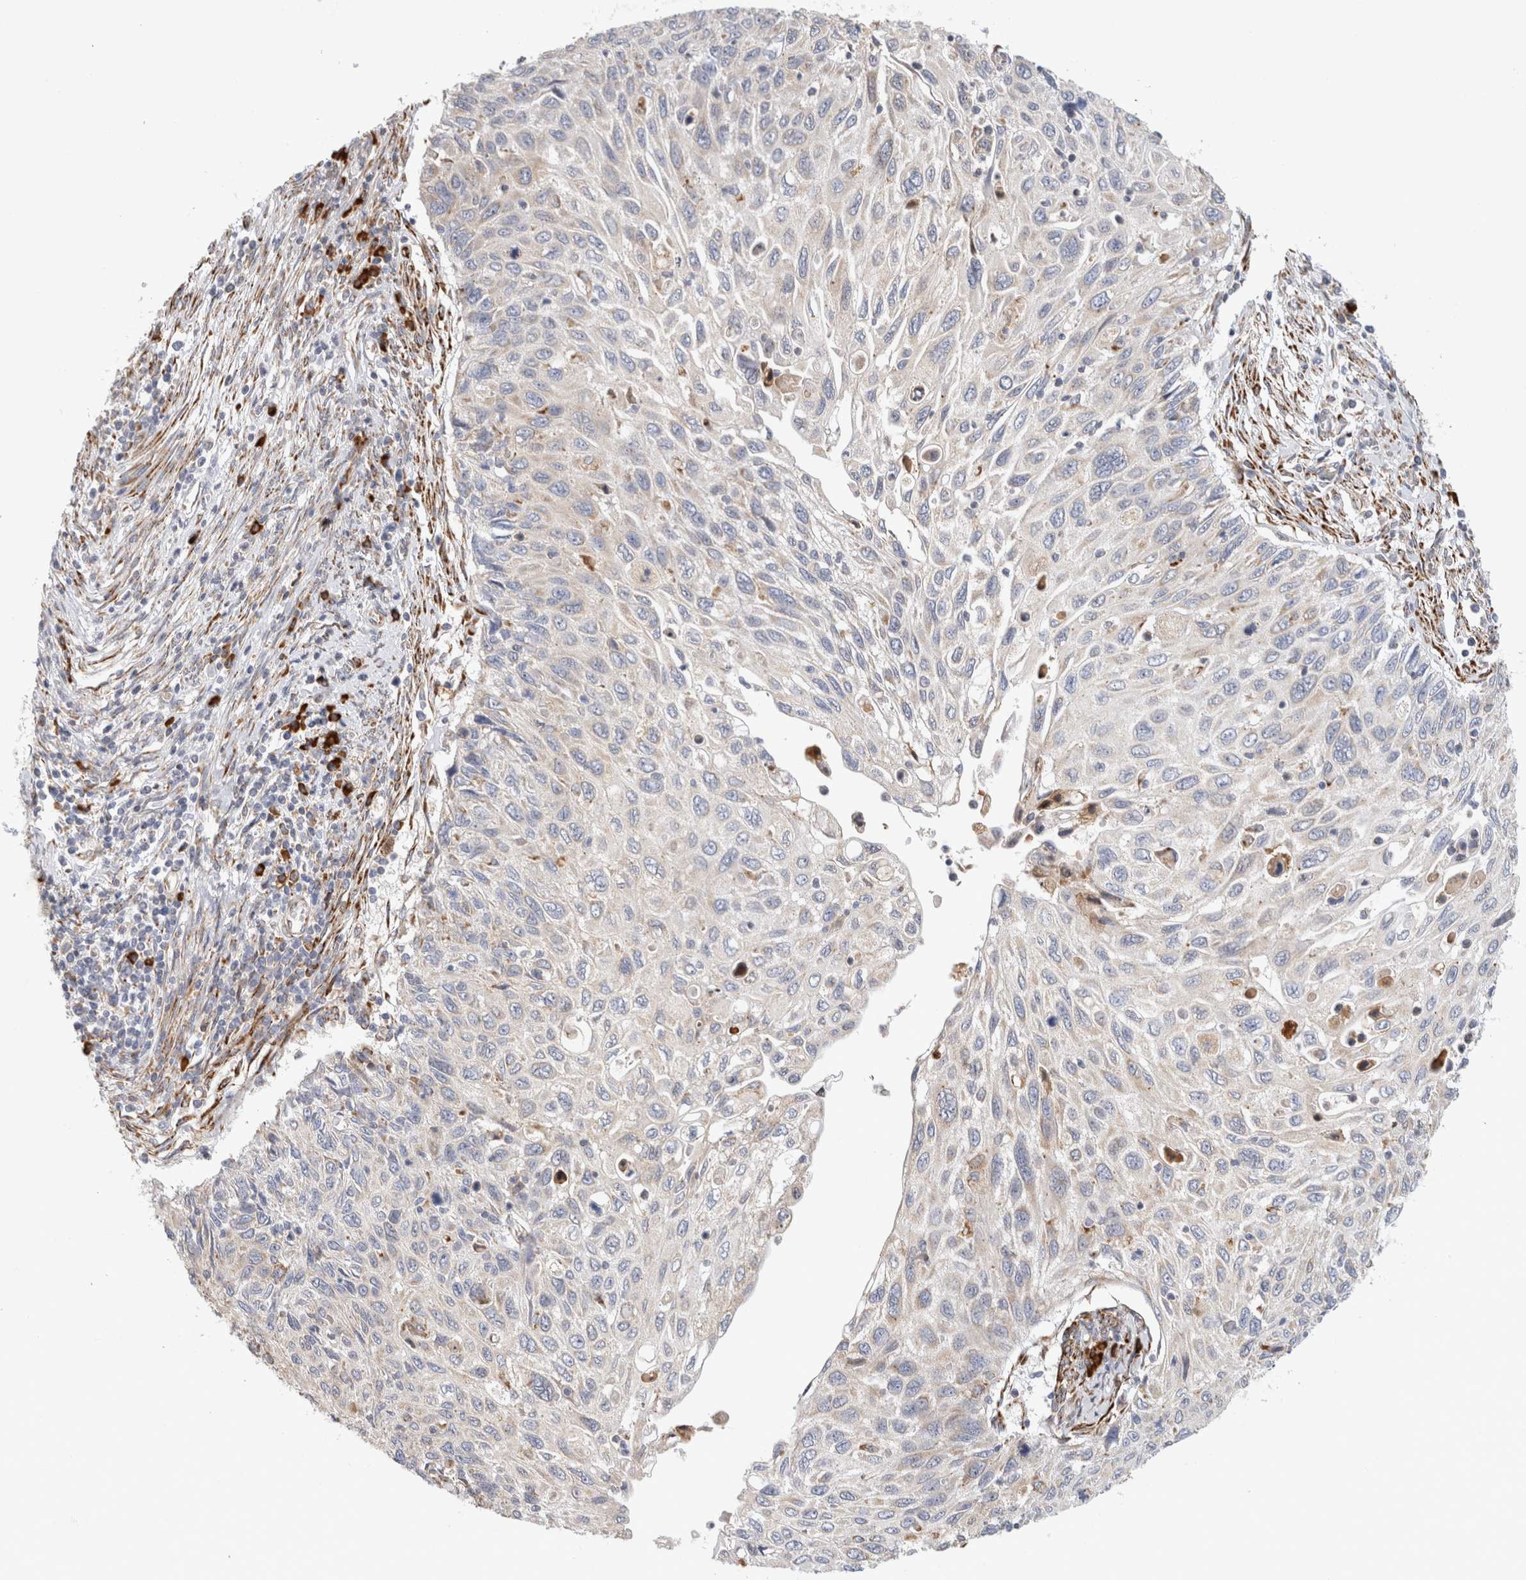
{"staining": {"intensity": "negative", "quantity": "none", "location": "none"}, "tissue": "cervical cancer", "cell_type": "Tumor cells", "image_type": "cancer", "snomed": [{"axis": "morphology", "description": "Squamous cell carcinoma, NOS"}, {"axis": "topography", "description": "Cervix"}], "caption": "Cervical squamous cell carcinoma stained for a protein using immunohistochemistry (IHC) demonstrates no expression tumor cells.", "gene": "RPN2", "patient": {"sex": "female", "age": 70}}